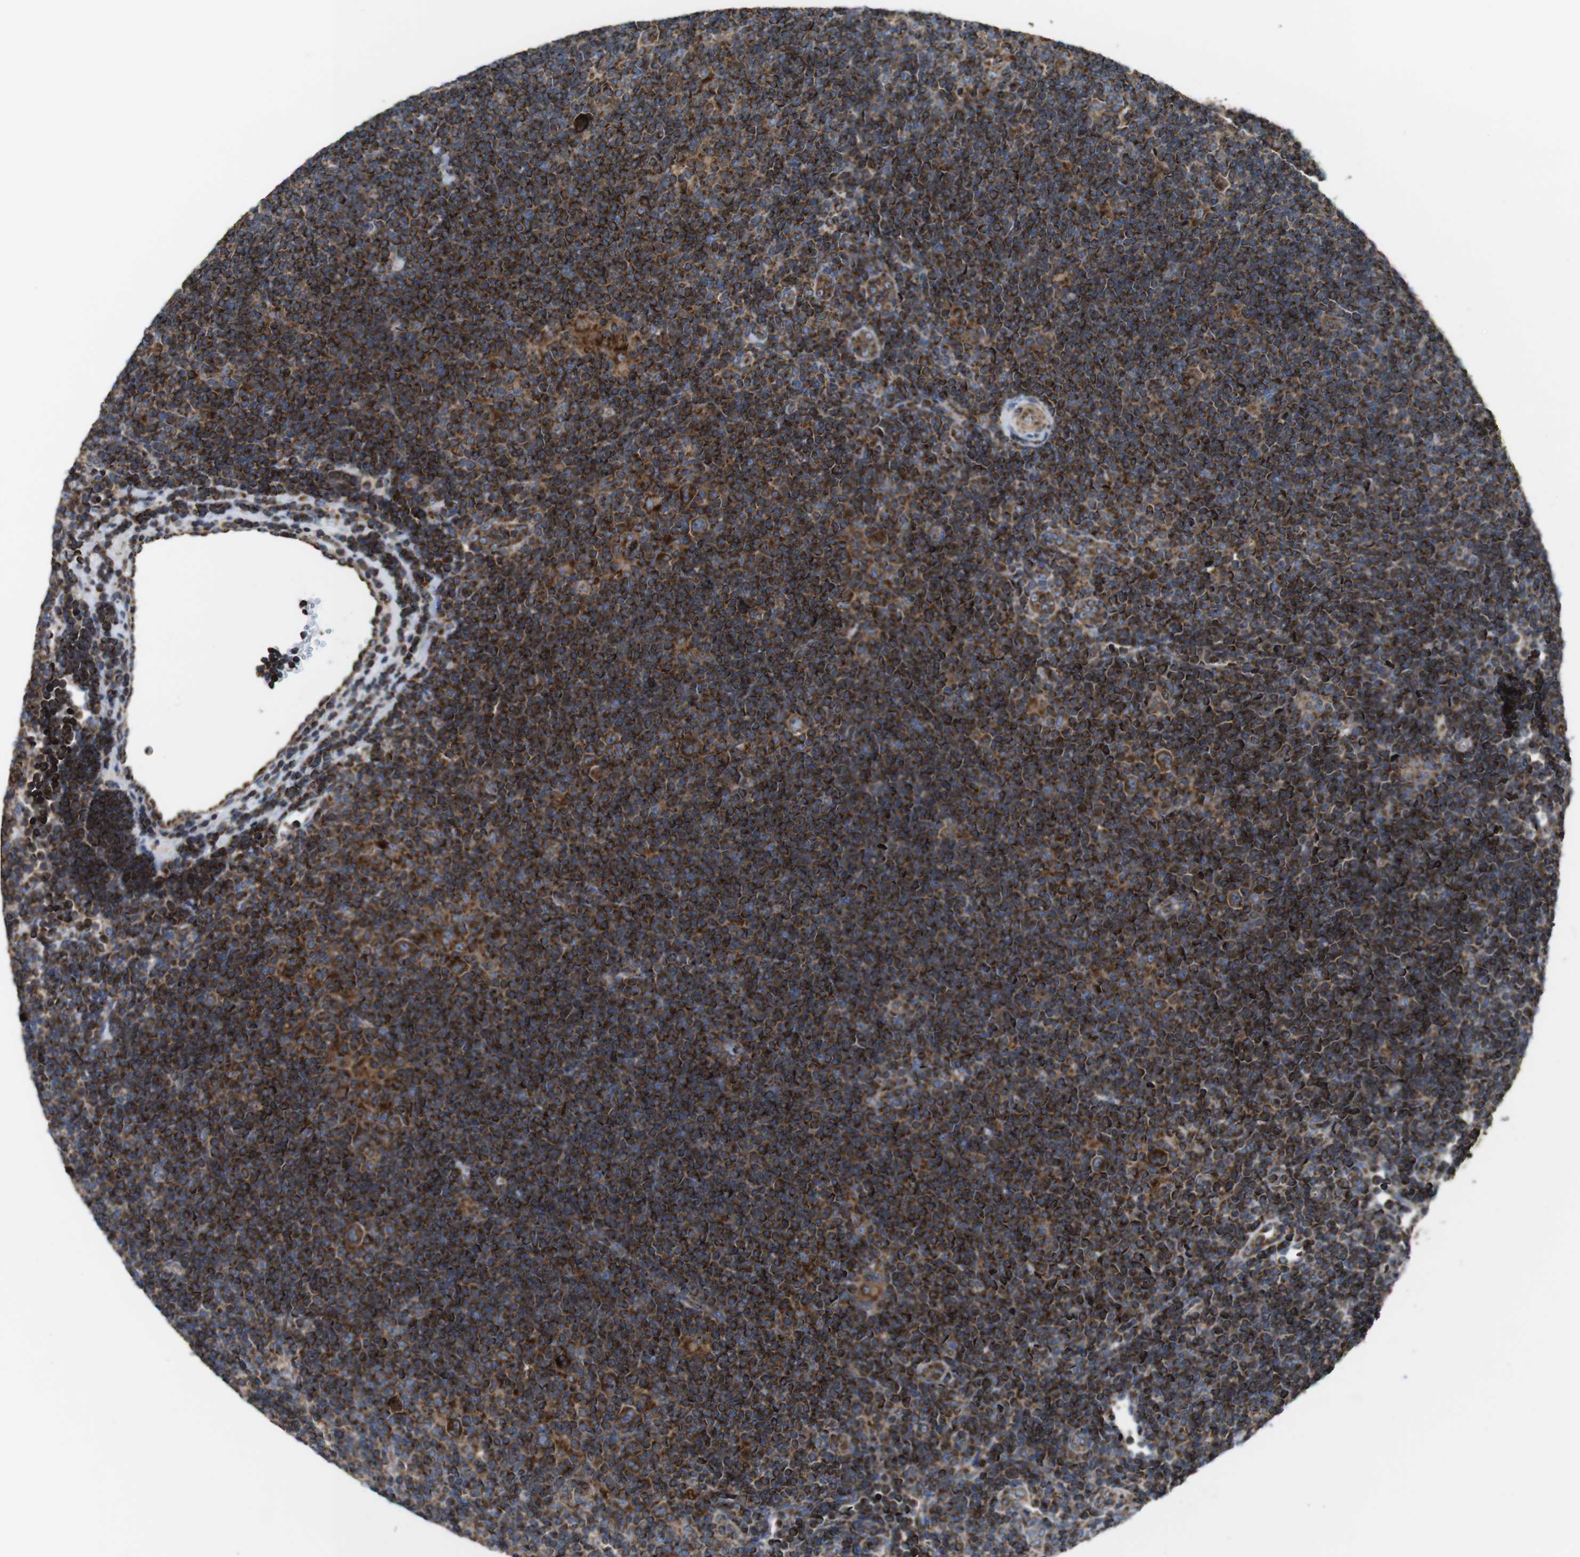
{"staining": {"intensity": "moderate", "quantity": ">75%", "location": "cytoplasmic/membranous"}, "tissue": "lymphoma", "cell_type": "Tumor cells", "image_type": "cancer", "snomed": [{"axis": "morphology", "description": "Hodgkin's disease, NOS"}, {"axis": "topography", "description": "Lymph node"}], "caption": "About >75% of tumor cells in human Hodgkin's disease reveal moderate cytoplasmic/membranous protein expression as visualized by brown immunohistochemical staining.", "gene": "HK1", "patient": {"sex": "female", "age": 57}}